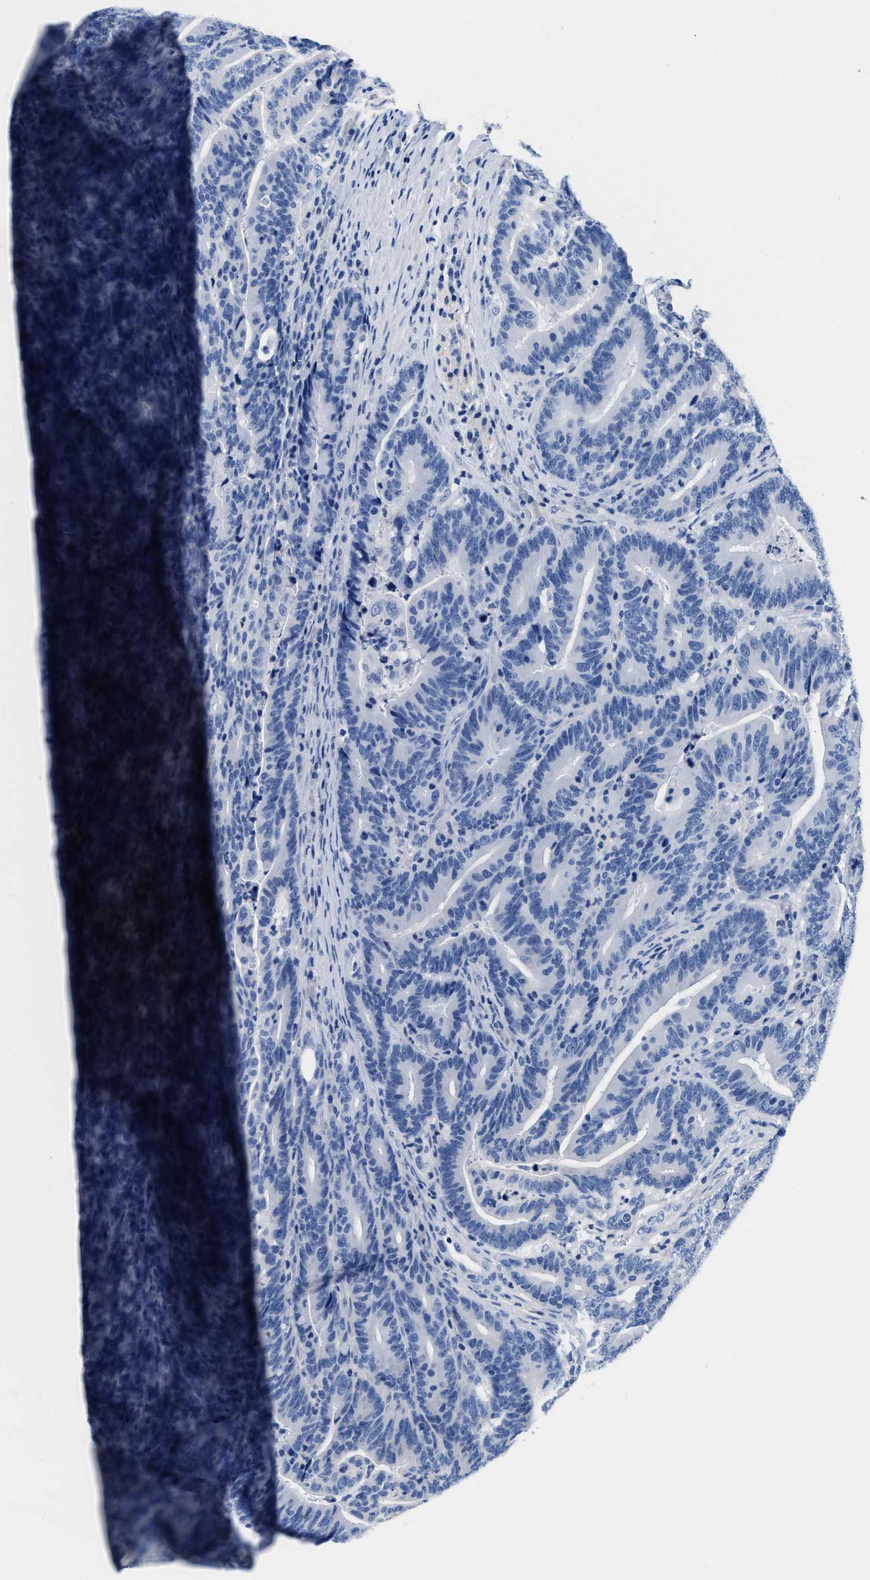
{"staining": {"intensity": "negative", "quantity": "none", "location": "none"}, "tissue": "colorectal cancer", "cell_type": "Tumor cells", "image_type": "cancer", "snomed": [{"axis": "morphology", "description": "Adenocarcinoma, NOS"}, {"axis": "topography", "description": "Colon"}], "caption": "A high-resolution histopathology image shows immunohistochemistry (IHC) staining of colorectal cancer, which displays no significant positivity in tumor cells.", "gene": "SLFN13", "patient": {"sex": "female", "age": 66}}